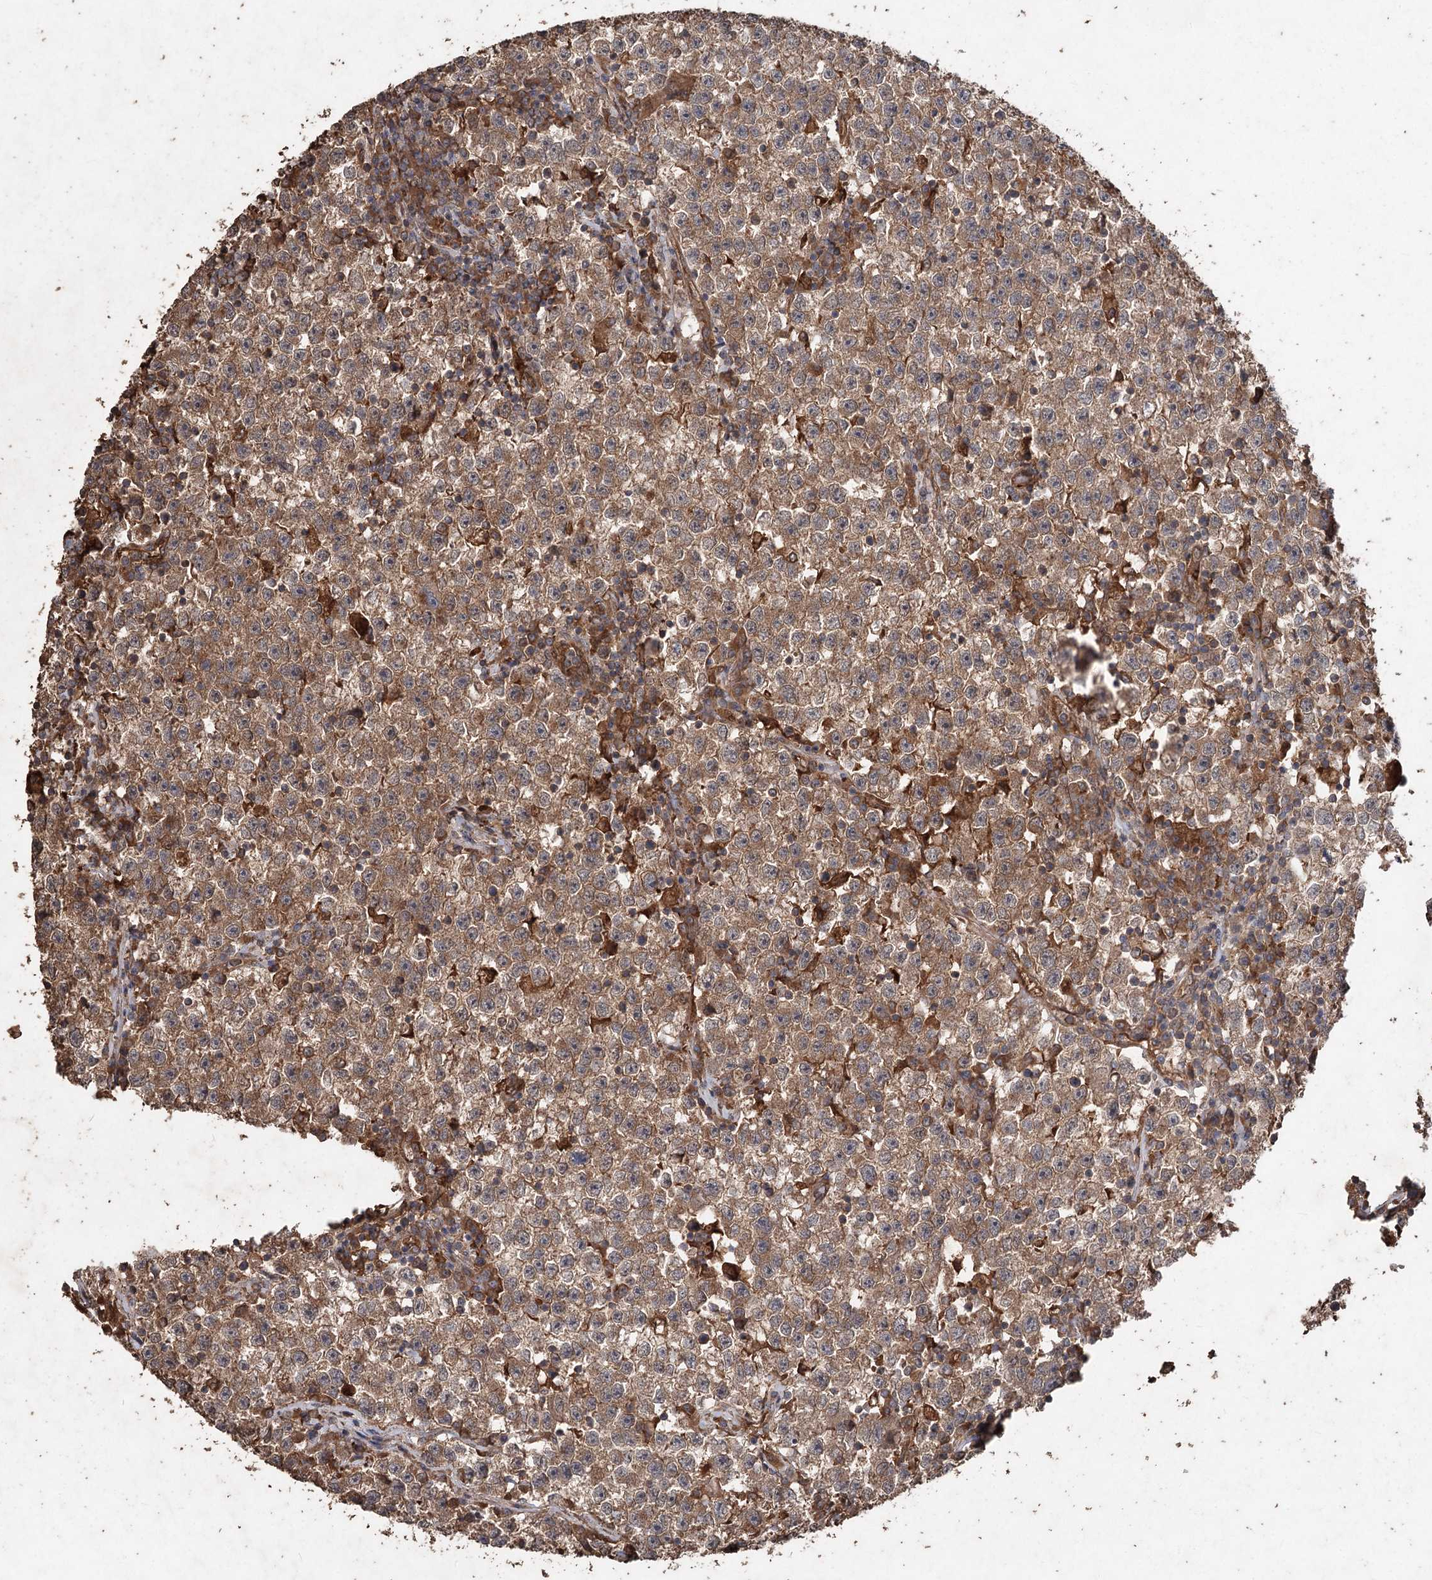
{"staining": {"intensity": "moderate", "quantity": ">75%", "location": "cytoplasmic/membranous"}, "tissue": "testis cancer", "cell_type": "Tumor cells", "image_type": "cancer", "snomed": [{"axis": "morphology", "description": "Seminoma, NOS"}, {"axis": "topography", "description": "Testis"}], "caption": "The image reveals immunohistochemical staining of testis seminoma. There is moderate cytoplasmic/membranous staining is appreciated in approximately >75% of tumor cells.", "gene": "FBXO7", "patient": {"sex": "male", "age": 22}}